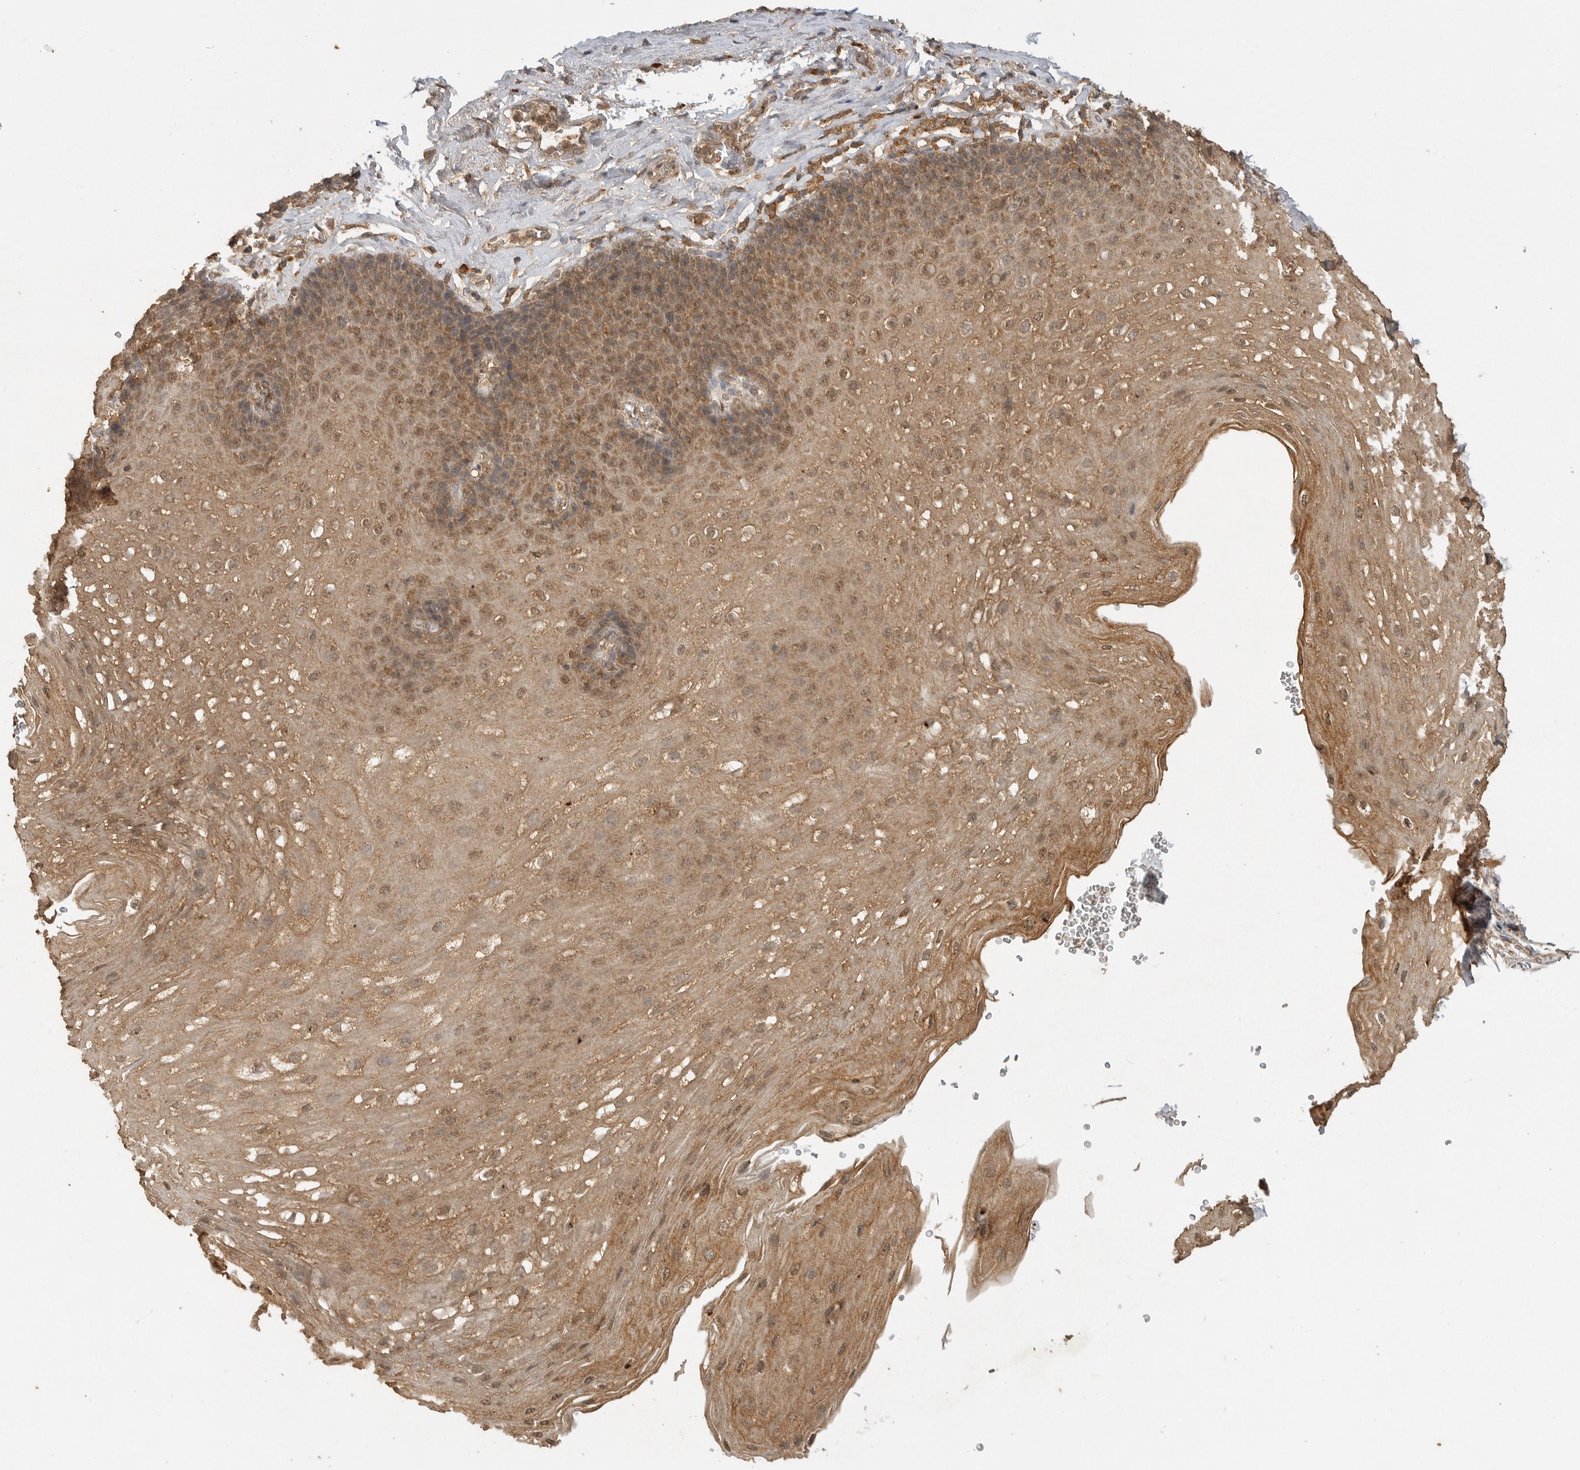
{"staining": {"intensity": "moderate", "quantity": ">75%", "location": "cytoplasmic/membranous,nuclear"}, "tissue": "esophagus", "cell_type": "Squamous epithelial cells", "image_type": "normal", "snomed": [{"axis": "morphology", "description": "Normal tissue, NOS"}, {"axis": "topography", "description": "Esophagus"}], "caption": "Protein expression analysis of unremarkable esophagus displays moderate cytoplasmic/membranous,nuclear expression in about >75% of squamous epithelial cells. (DAB (3,3'-diaminobenzidine) IHC with brightfield microscopy, high magnification).", "gene": "ICOSLG", "patient": {"sex": "female", "age": 66}}